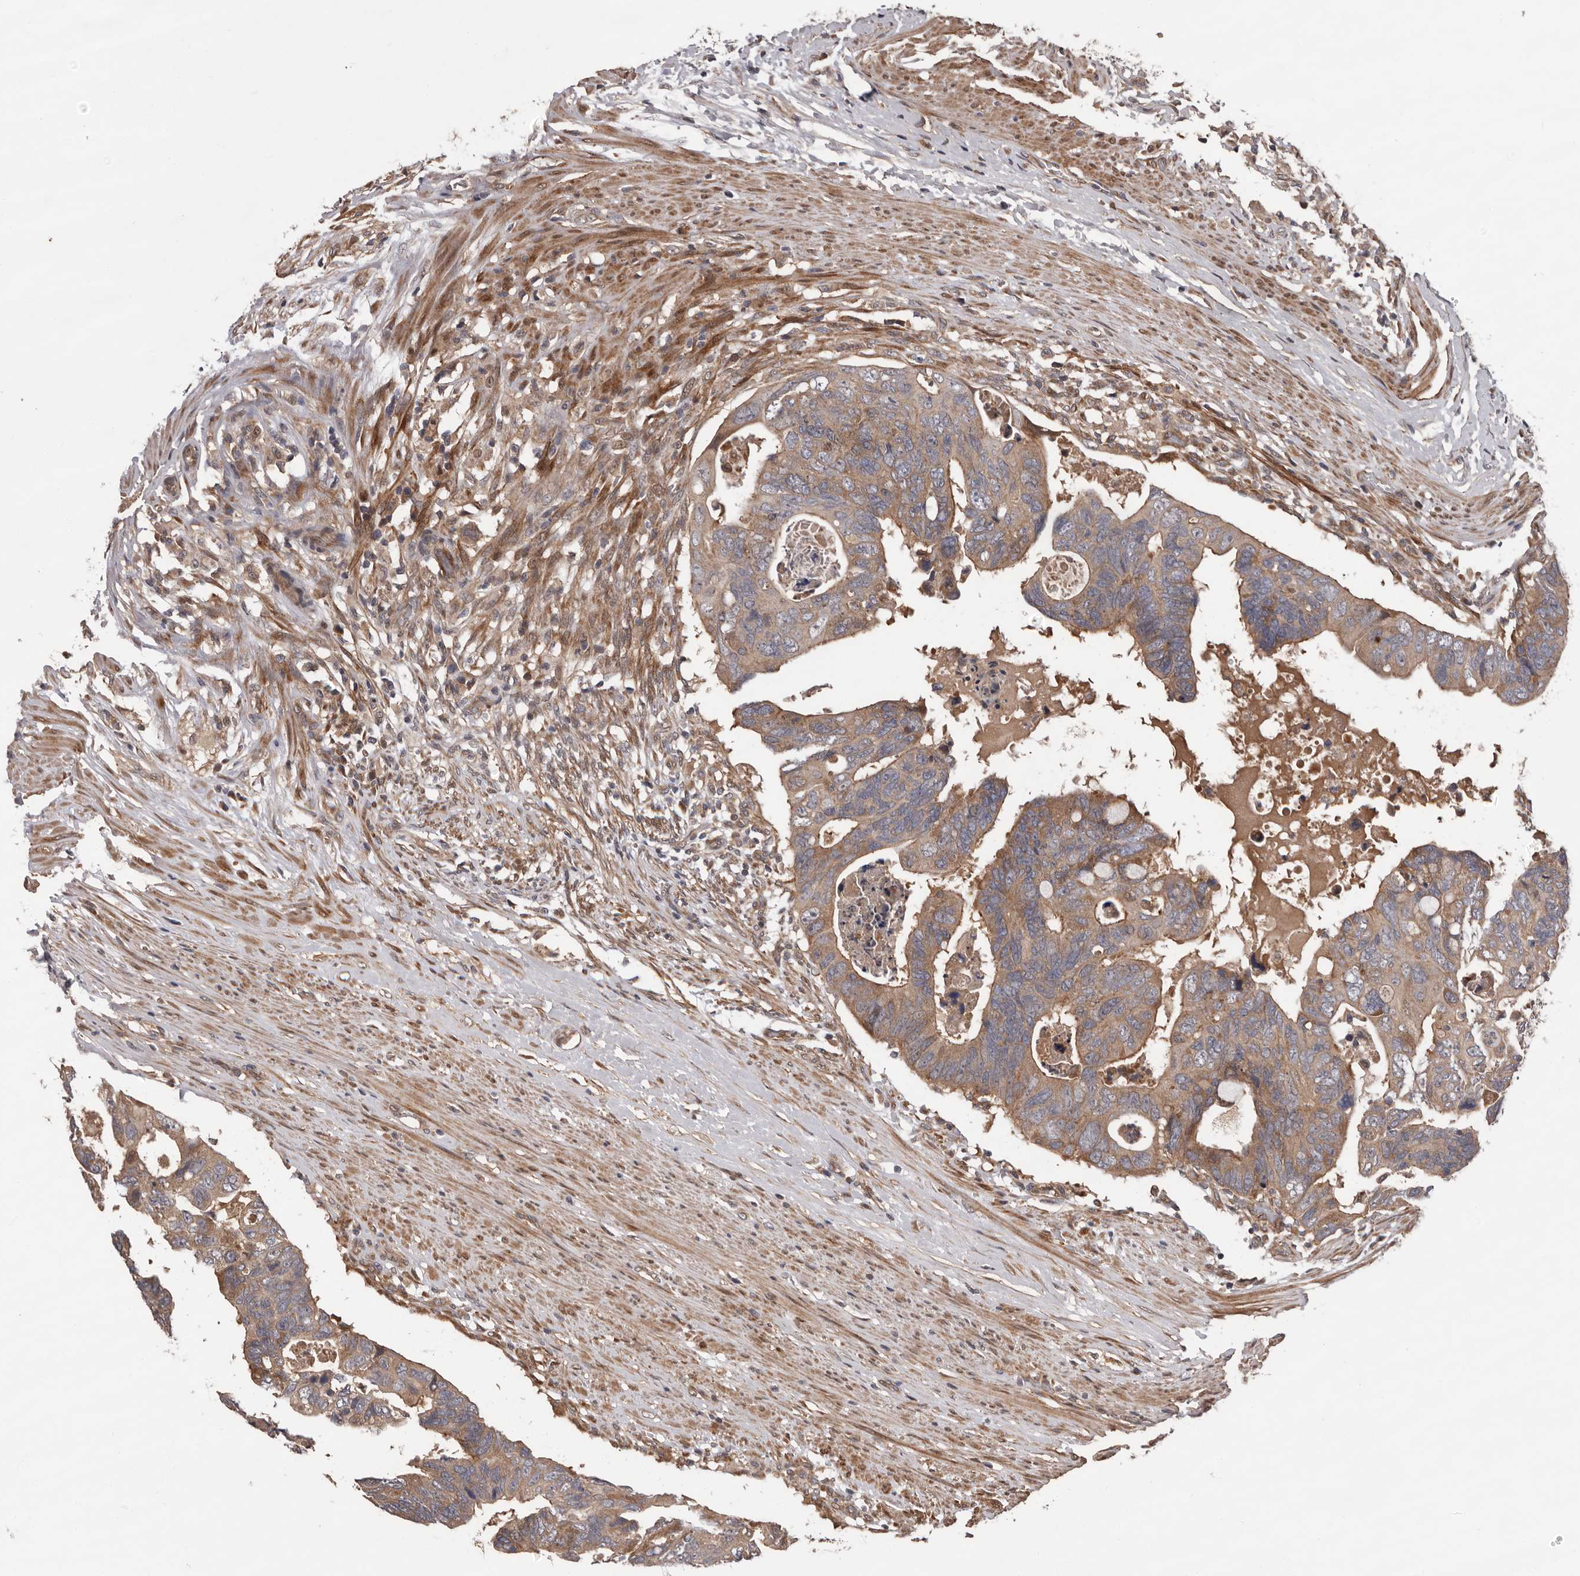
{"staining": {"intensity": "moderate", "quantity": ">75%", "location": "cytoplasmic/membranous"}, "tissue": "colorectal cancer", "cell_type": "Tumor cells", "image_type": "cancer", "snomed": [{"axis": "morphology", "description": "Adenocarcinoma, NOS"}, {"axis": "topography", "description": "Rectum"}], "caption": "A brown stain labels moderate cytoplasmic/membranous expression of a protein in colorectal cancer tumor cells.", "gene": "PRKD1", "patient": {"sex": "male", "age": 53}}